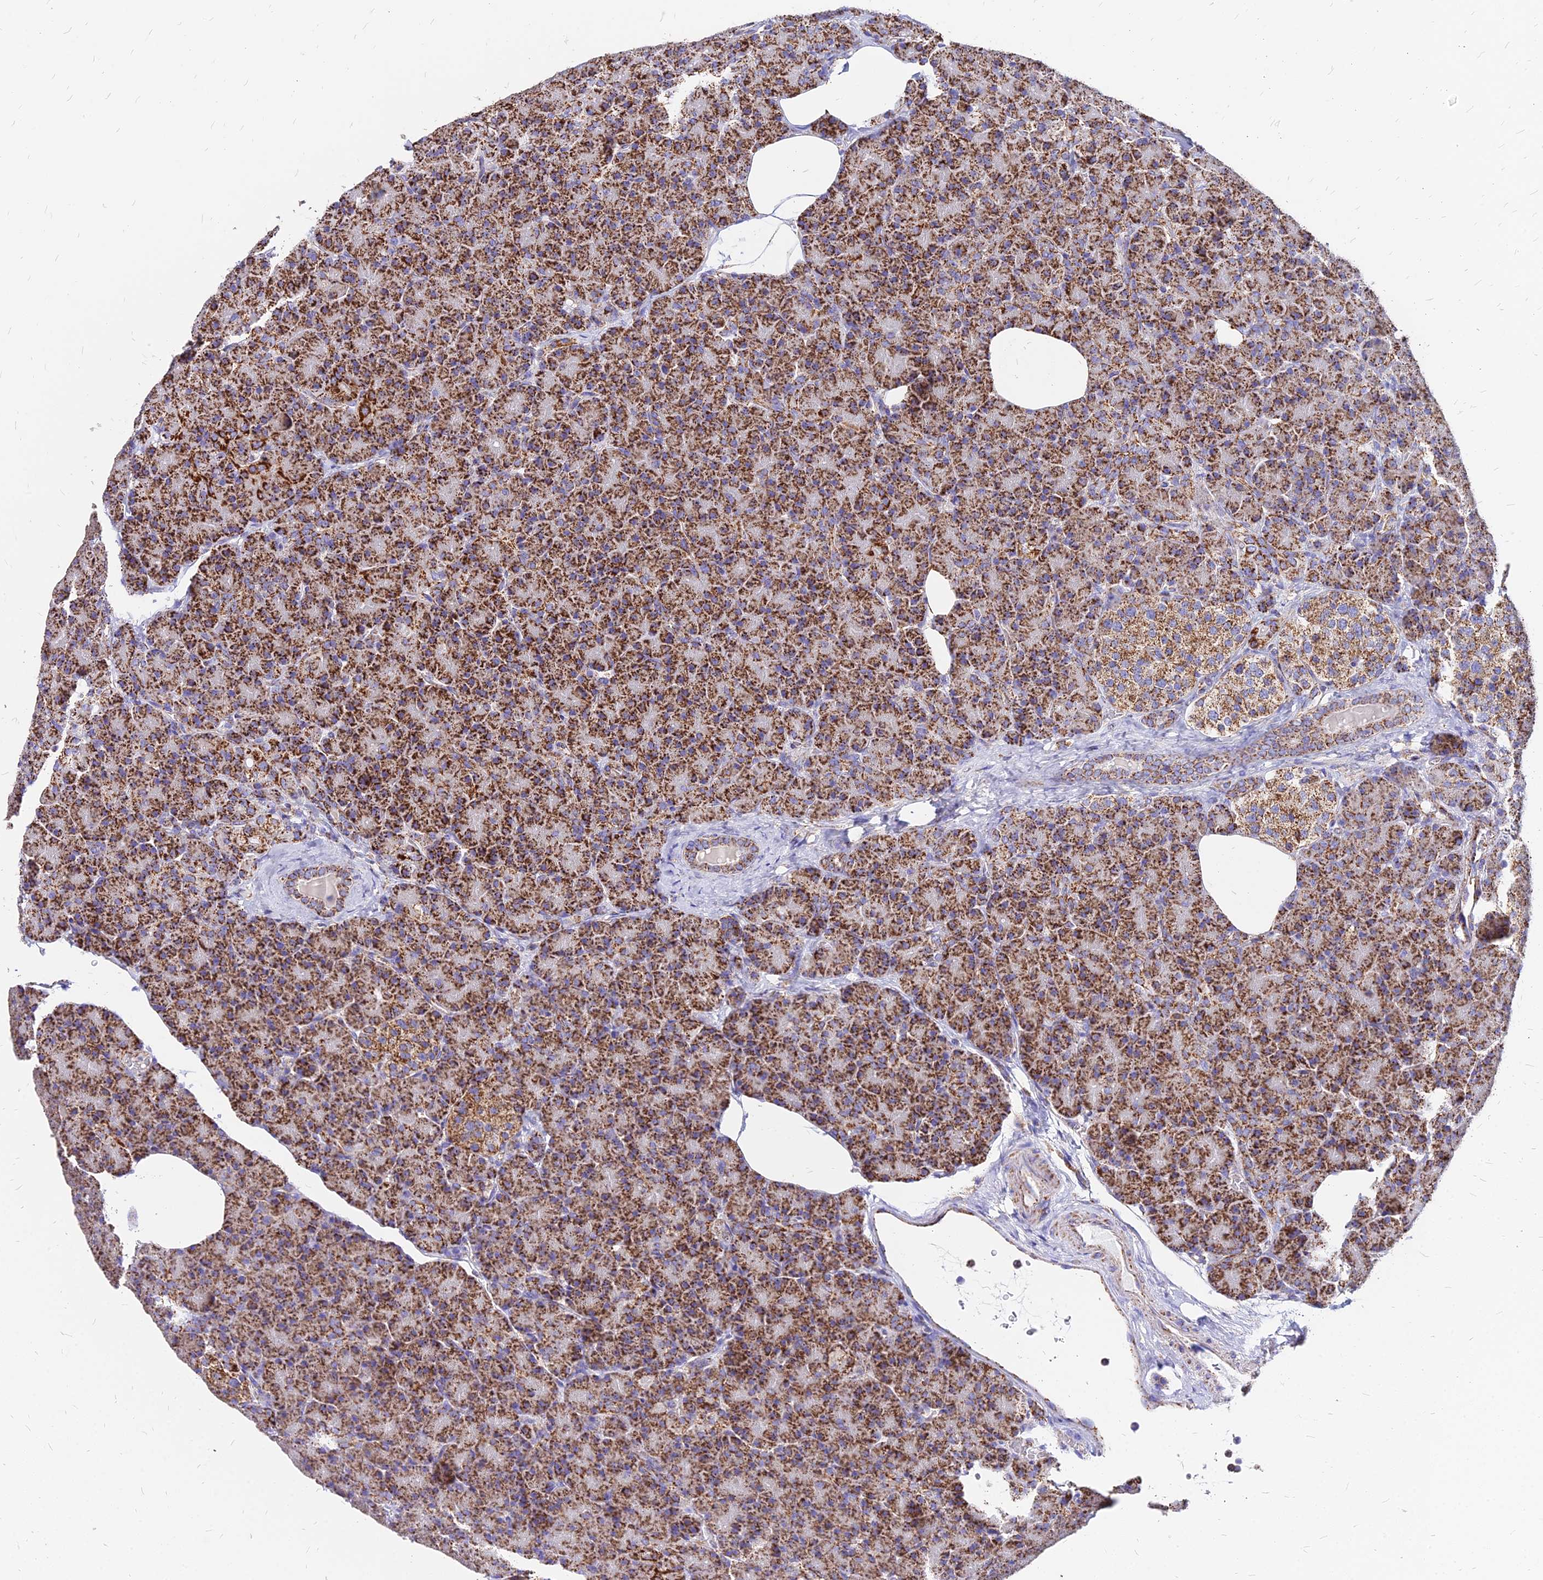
{"staining": {"intensity": "strong", "quantity": ">75%", "location": "cytoplasmic/membranous"}, "tissue": "pancreas", "cell_type": "Exocrine glandular cells", "image_type": "normal", "snomed": [{"axis": "morphology", "description": "Normal tissue, NOS"}, {"axis": "topography", "description": "Pancreas"}], "caption": "Protein expression analysis of unremarkable pancreas reveals strong cytoplasmic/membranous positivity in about >75% of exocrine glandular cells.", "gene": "DLD", "patient": {"sex": "female", "age": 43}}